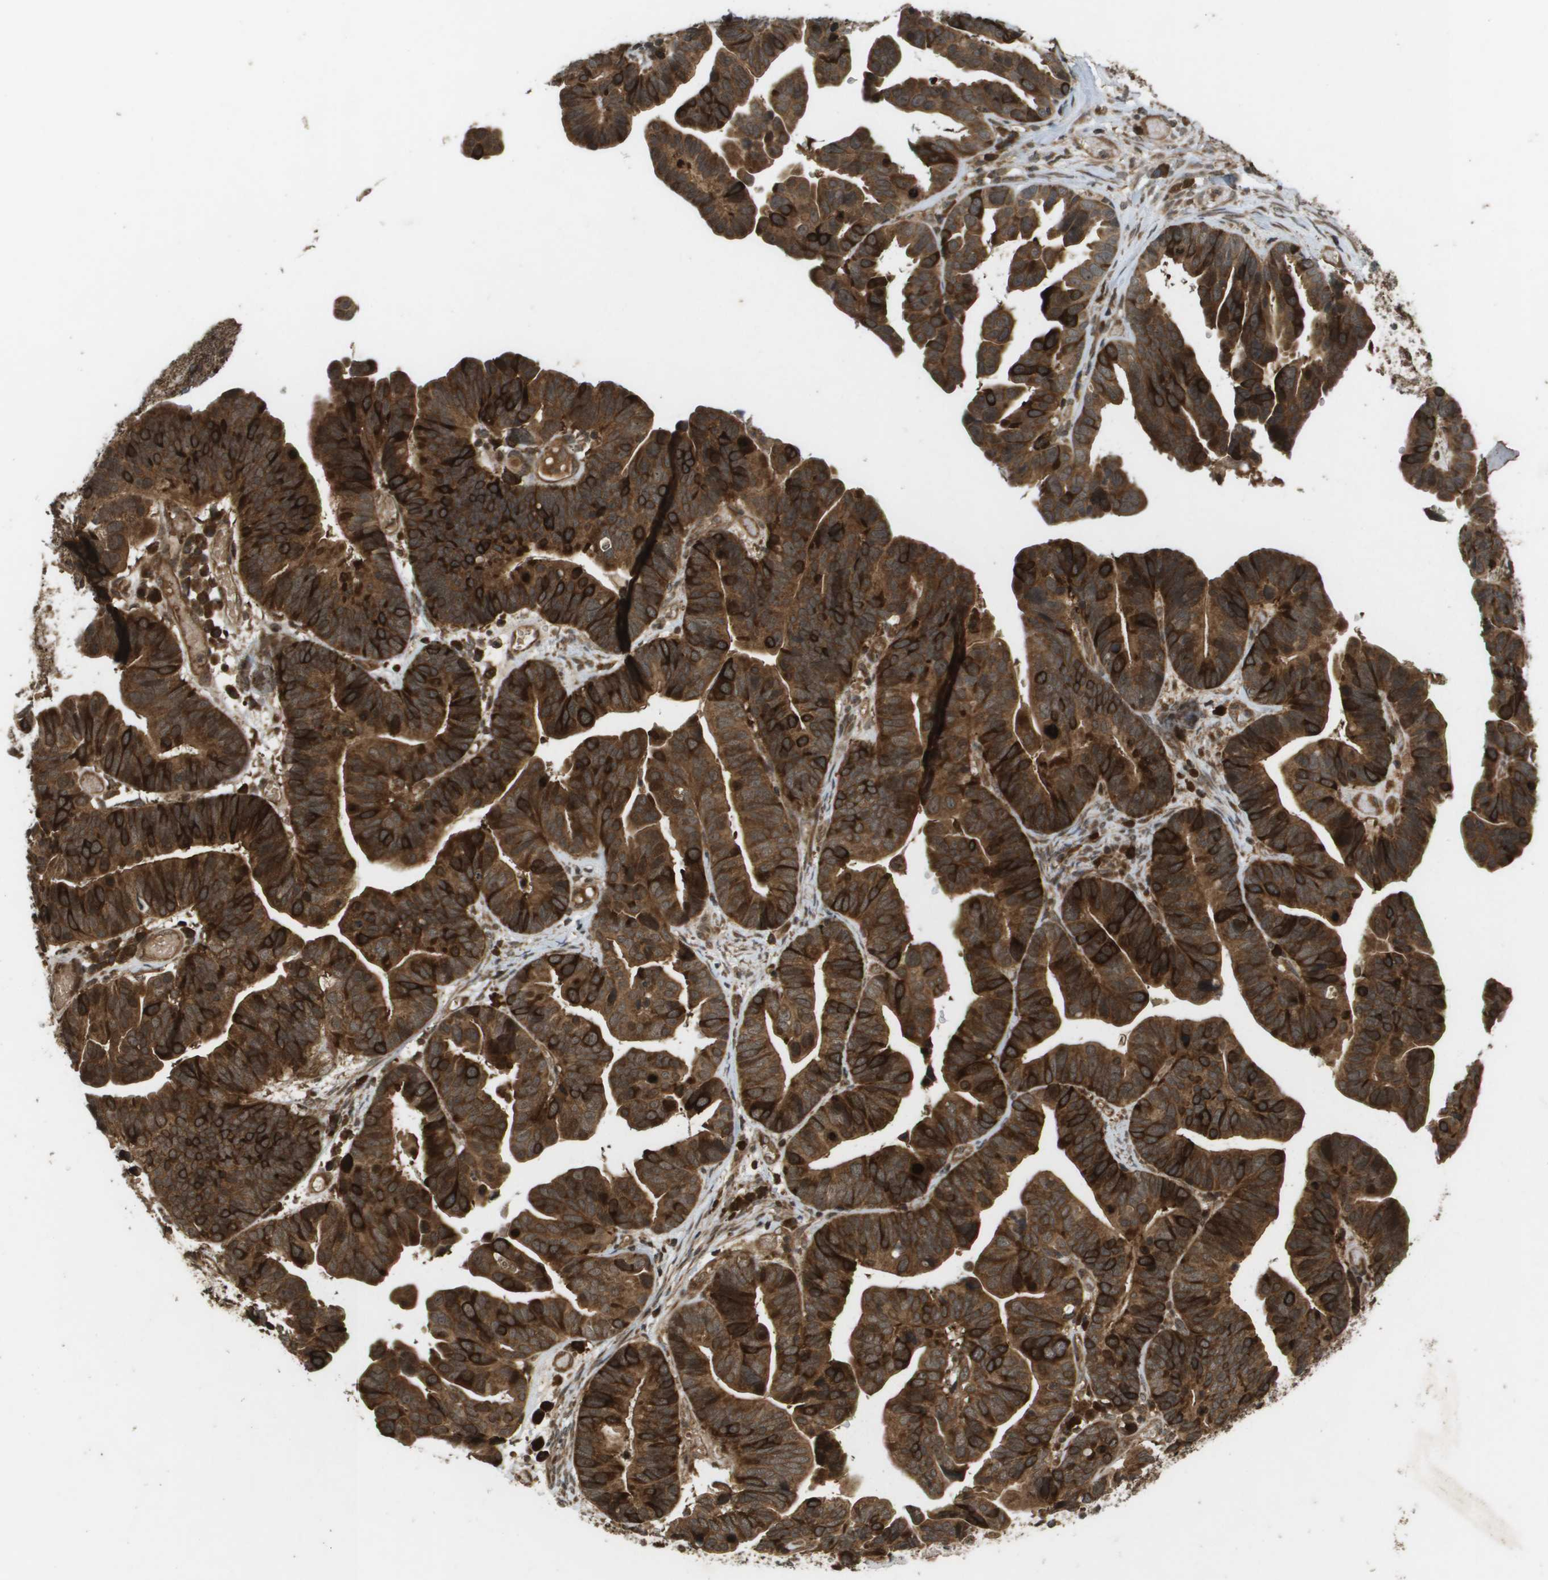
{"staining": {"intensity": "strong", "quantity": ">75%", "location": "cytoplasmic/membranous,nuclear"}, "tissue": "ovarian cancer", "cell_type": "Tumor cells", "image_type": "cancer", "snomed": [{"axis": "morphology", "description": "Cystadenocarcinoma, serous, NOS"}, {"axis": "topography", "description": "Ovary"}], "caption": "Tumor cells display strong cytoplasmic/membranous and nuclear positivity in about >75% of cells in serous cystadenocarcinoma (ovarian). The staining is performed using DAB (3,3'-diaminobenzidine) brown chromogen to label protein expression. The nuclei are counter-stained blue using hematoxylin.", "gene": "KIF11", "patient": {"sex": "female", "age": 56}}